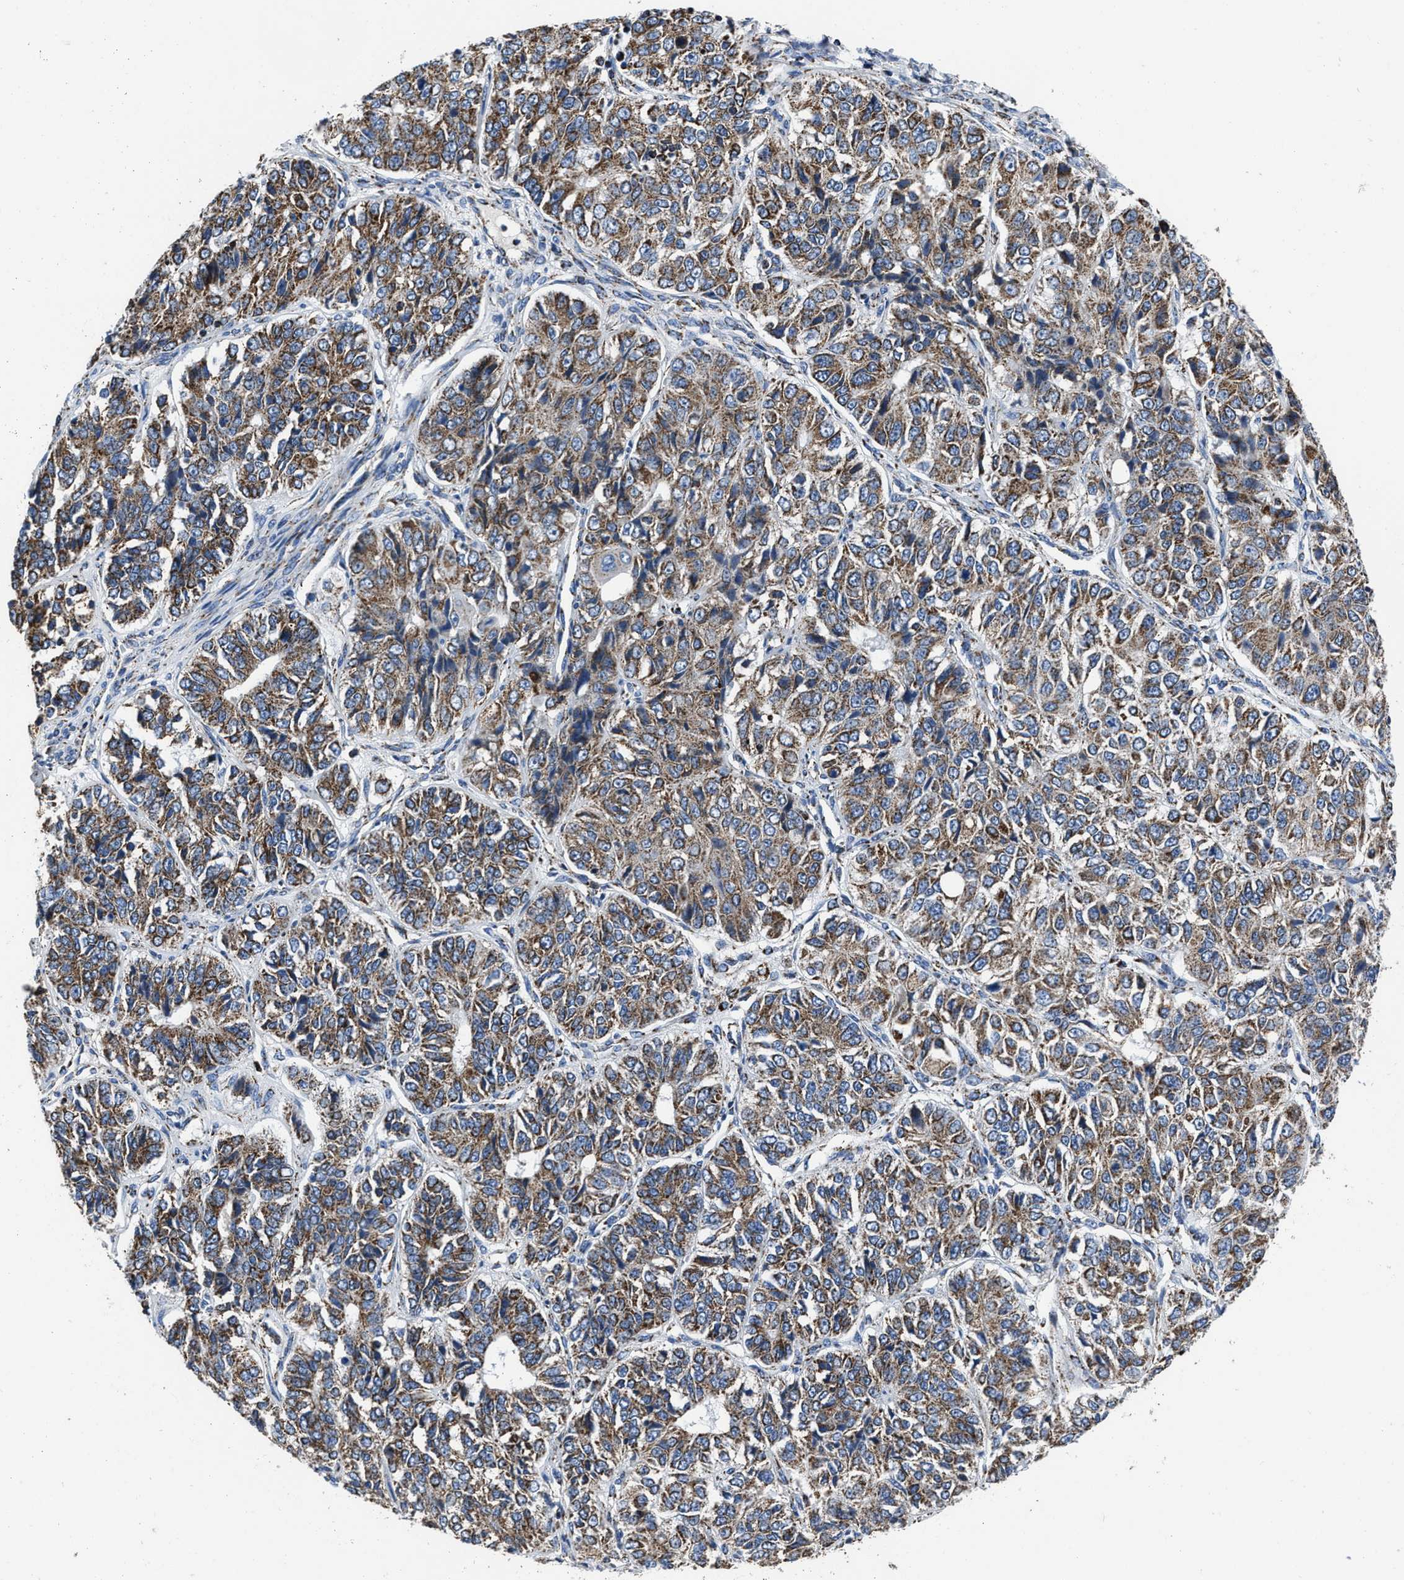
{"staining": {"intensity": "moderate", "quantity": ">75%", "location": "cytoplasmic/membranous"}, "tissue": "ovarian cancer", "cell_type": "Tumor cells", "image_type": "cancer", "snomed": [{"axis": "morphology", "description": "Carcinoma, endometroid"}, {"axis": "topography", "description": "Ovary"}], "caption": "IHC of ovarian cancer reveals medium levels of moderate cytoplasmic/membranous positivity in approximately >75% of tumor cells.", "gene": "NSD3", "patient": {"sex": "female", "age": 51}}